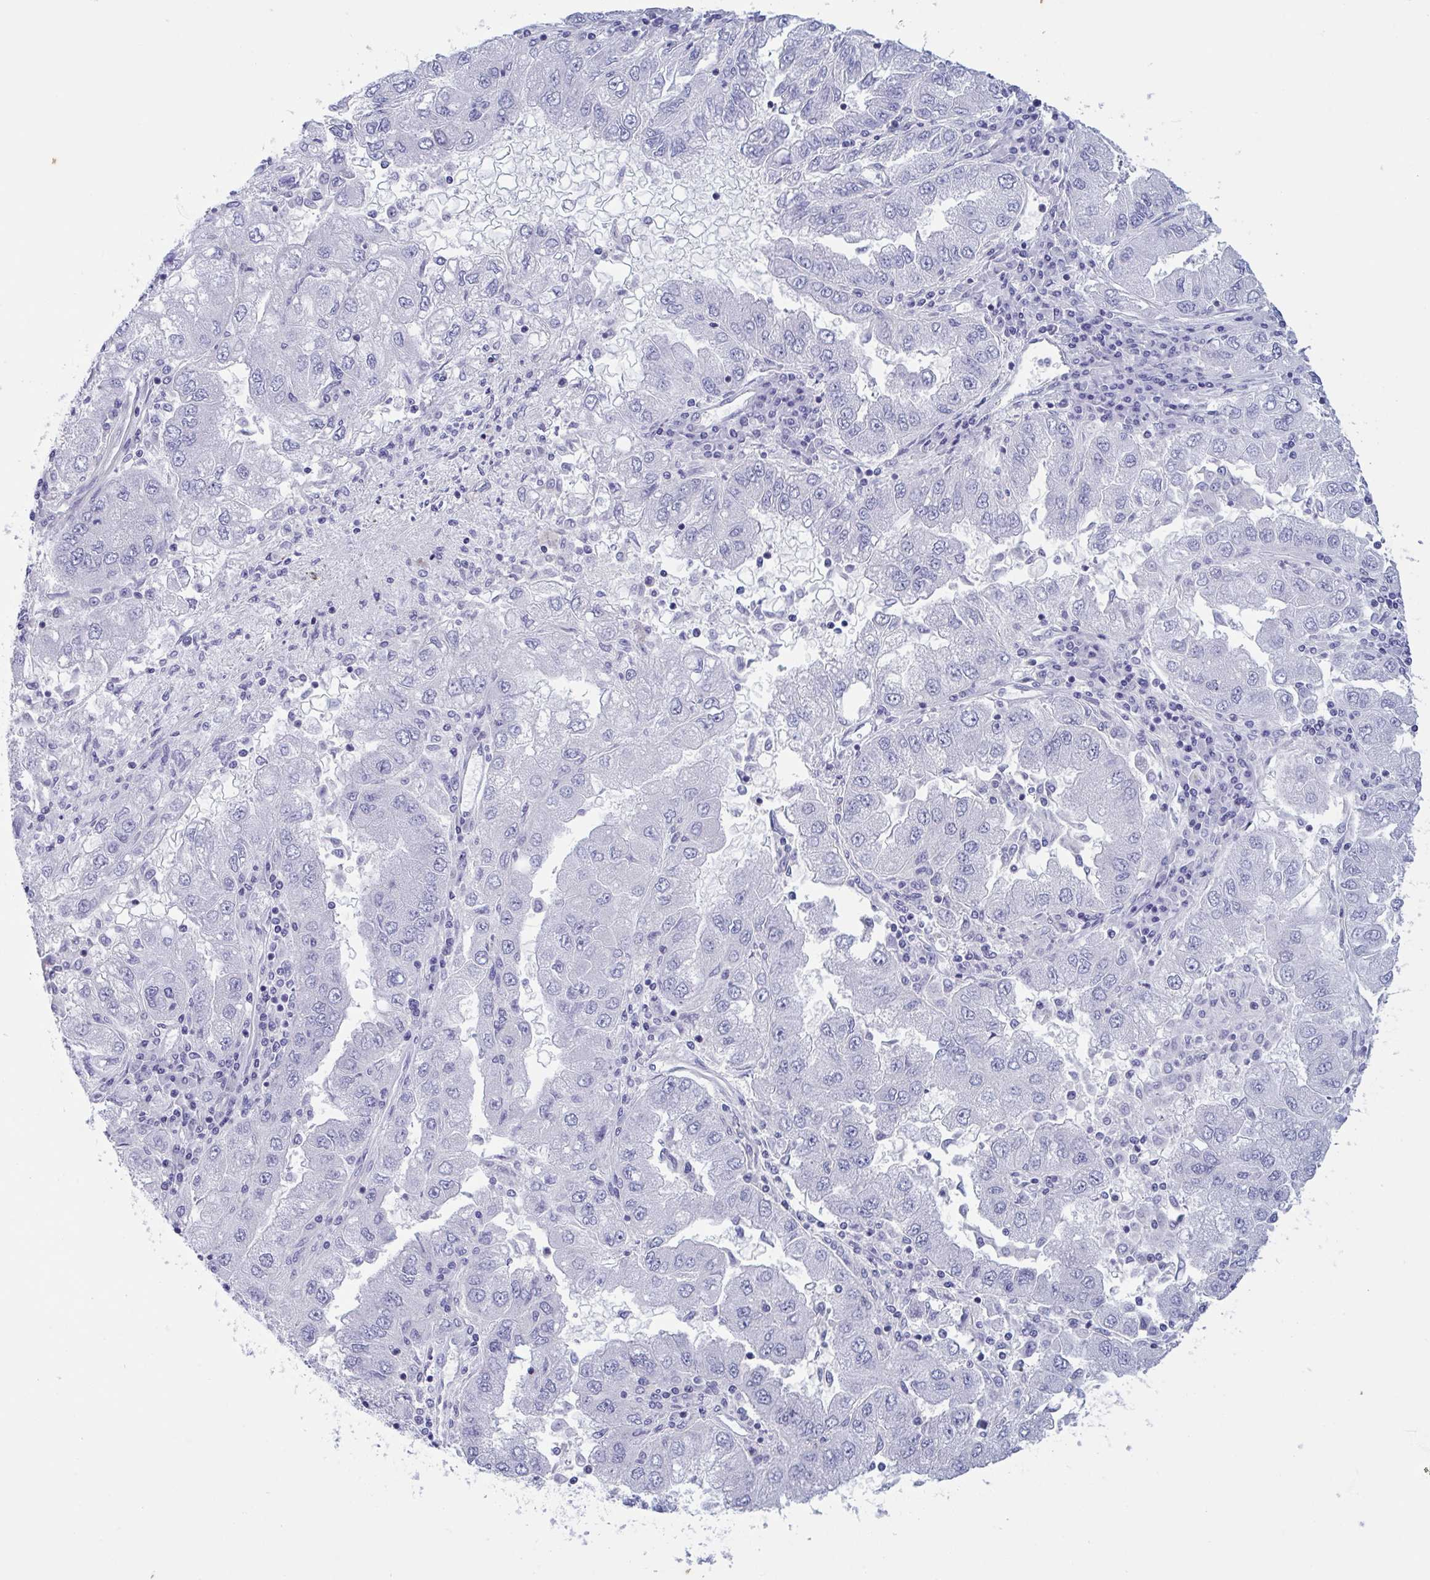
{"staining": {"intensity": "negative", "quantity": "none", "location": "none"}, "tissue": "lung cancer", "cell_type": "Tumor cells", "image_type": "cancer", "snomed": [{"axis": "morphology", "description": "Adenocarcinoma, NOS"}, {"axis": "morphology", "description": "Adenocarcinoma primary or metastatic"}, {"axis": "topography", "description": "Lung"}], "caption": "Immunohistochemistry photomicrograph of lung cancer stained for a protein (brown), which shows no staining in tumor cells.", "gene": "OXLD1", "patient": {"sex": "male", "age": 74}}